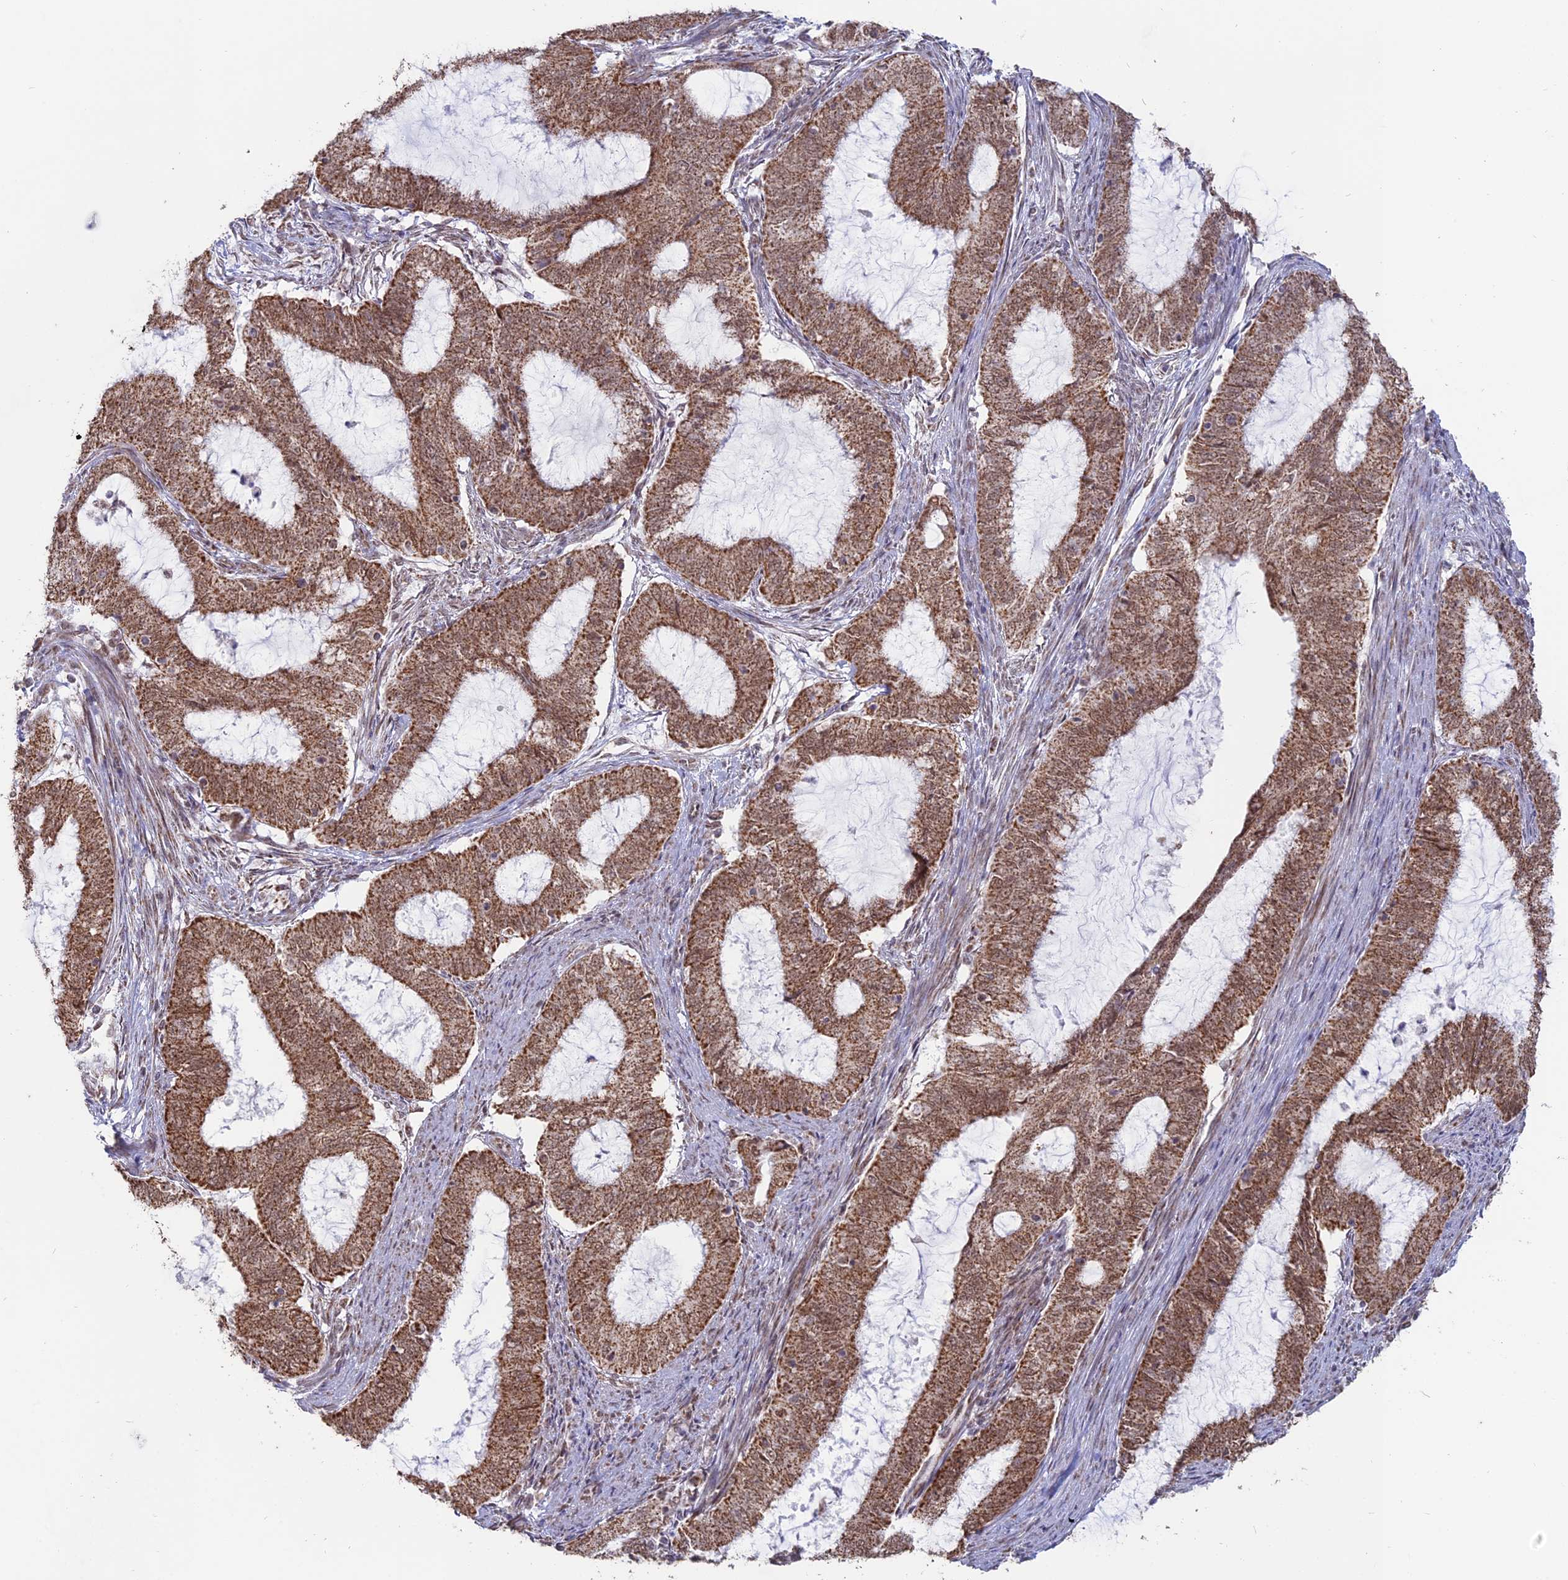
{"staining": {"intensity": "moderate", "quantity": ">75%", "location": "cytoplasmic/membranous"}, "tissue": "endometrial cancer", "cell_type": "Tumor cells", "image_type": "cancer", "snomed": [{"axis": "morphology", "description": "Adenocarcinoma, NOS"}, {"axis": "topography", "description": "Endometrium"}], "caption": "Endometrial adenocarcinoma was stained to show a protein in brown. There is medium levels of moderate cytoplasmic/membranous positivity in approximately >75% of tumor cells.", "gene": "ARHGAP40", "patient": {"sex": "female", "age": 51}}